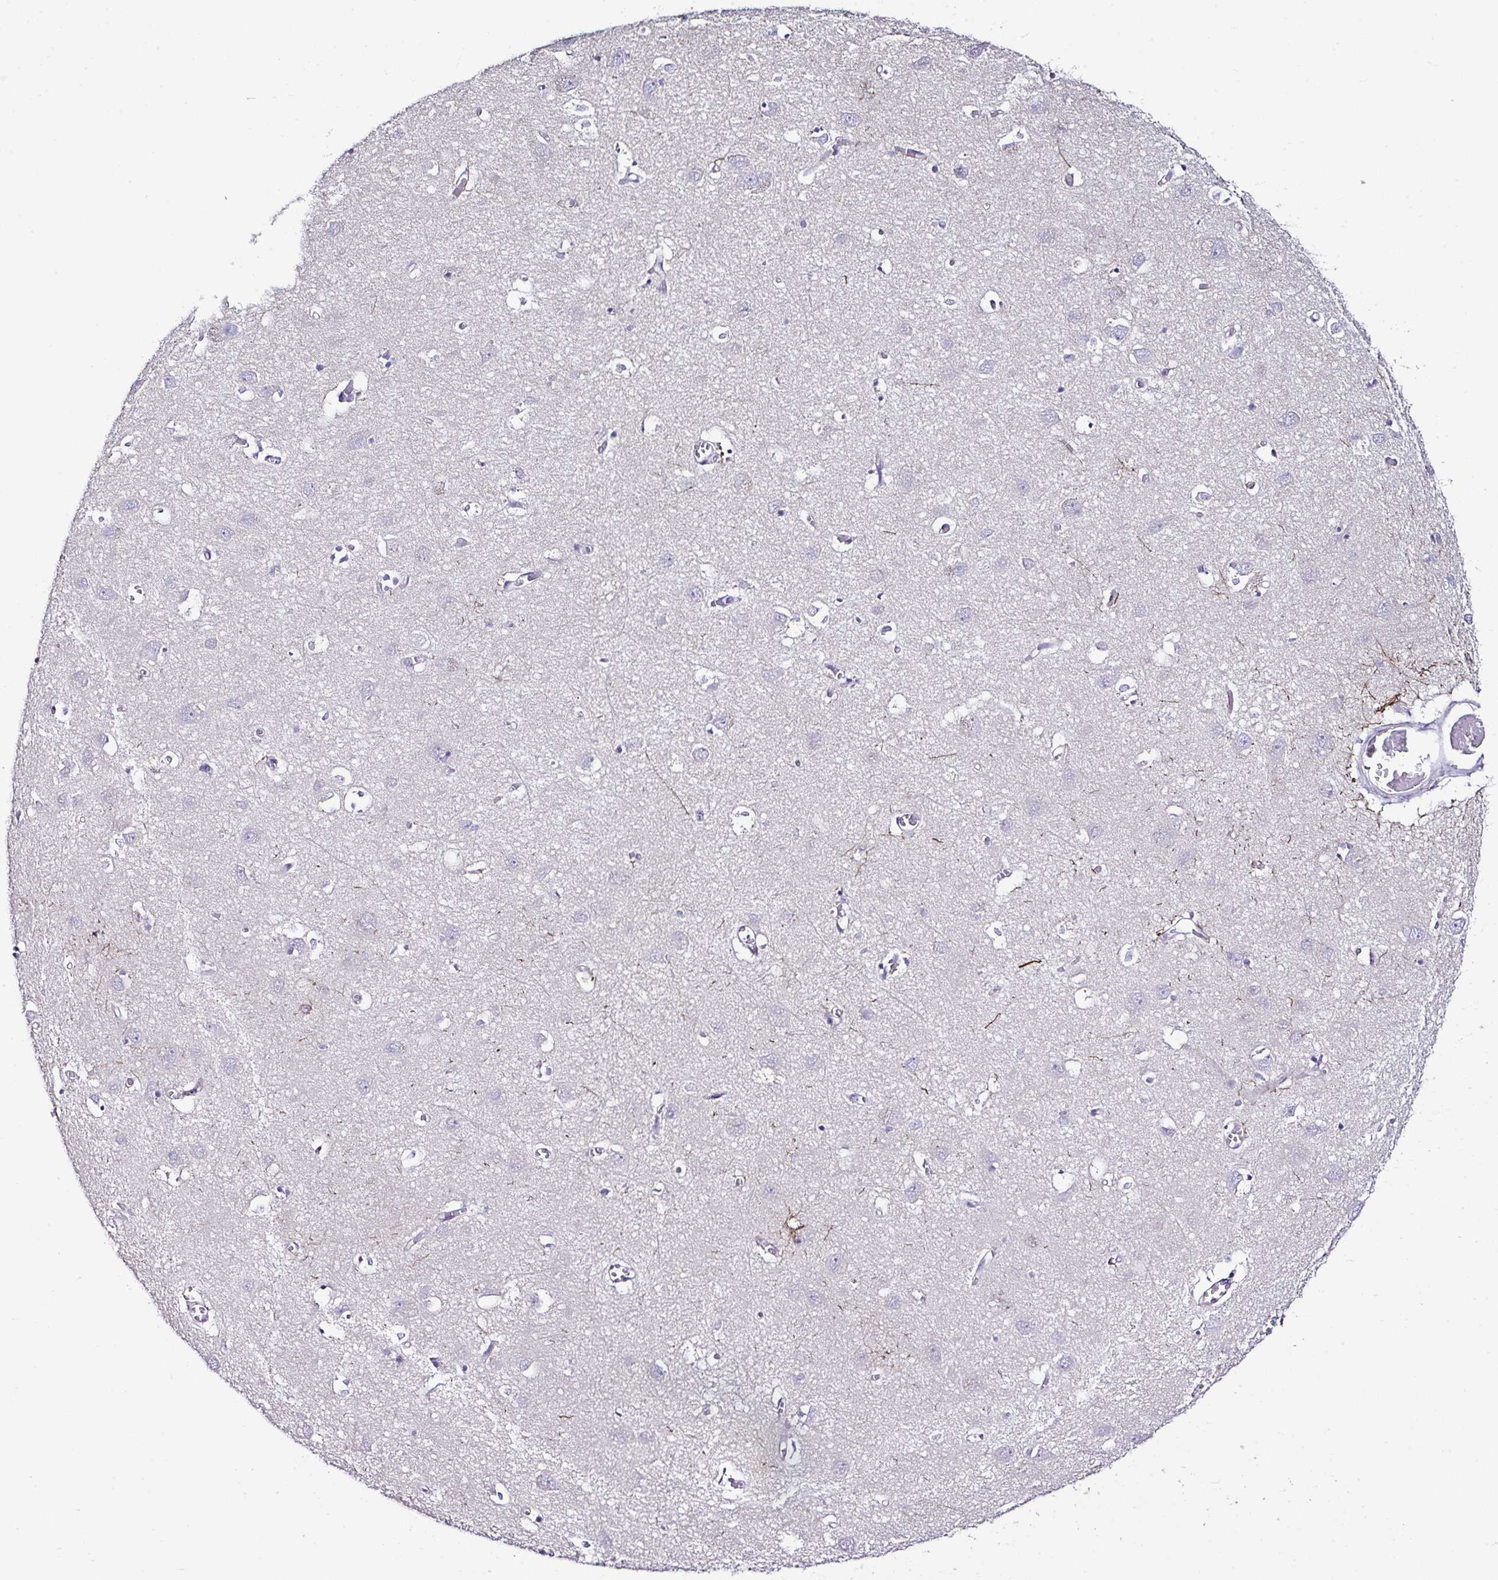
{"staining": {"intensity": "negative", "quantity": "none", "location": "none"}, "tissue": "cerebral cortex", "cell_type": "Endothelial cells", "image_type": "normal", "snomed": [{"axis": "morphology", "description": "Normal tissue, NOS"}, {"axis": "topography", "description": "Cerebral cortex"}], "caption": "There is no significant staining in endothelial cells of cerebral cortex. (Stains: DAB IHC with hematoxylin counter stain, Microscopy: brightfield microscopy at high magnification).", "gene": "OR4P4", "patient": {"sex": "male", "age": 70}}